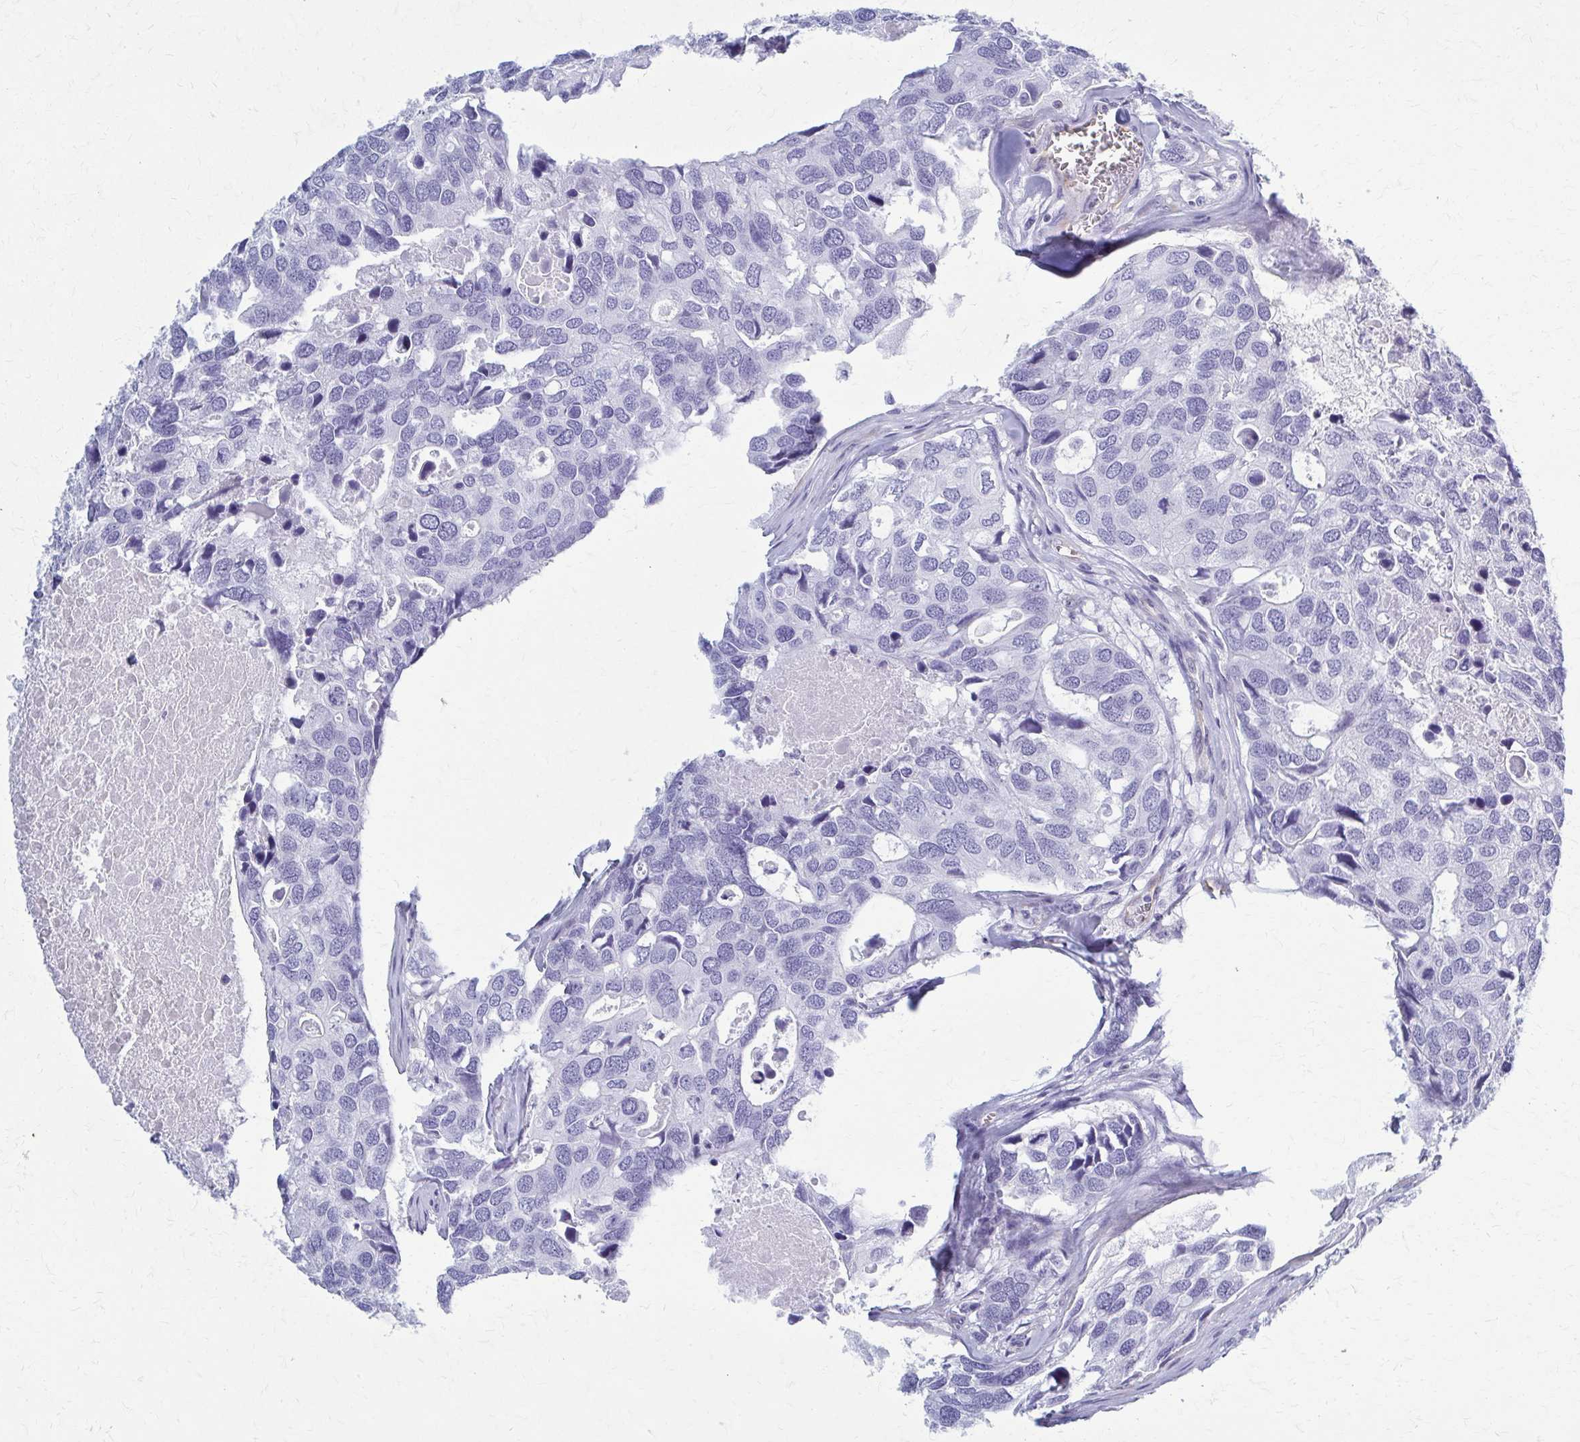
{"staining": {"intensity": "negative", "quantity": "none", "location": "none"}, "tissue": "breast cancer", "cell_type": "Tumor cells", "image_type": "cancer", "snomed": [{"axis": "morphology", "description": "Duct carcinoma"}, {"axis": "topography", "description": "Breast"}], "caption": "Human breast intraductal carcinoma stained for a protein using immunohistochemistry displays no staining in tumor cells.", "gene": "GFAP", "patient": {"sex": "female", "age": 83}}